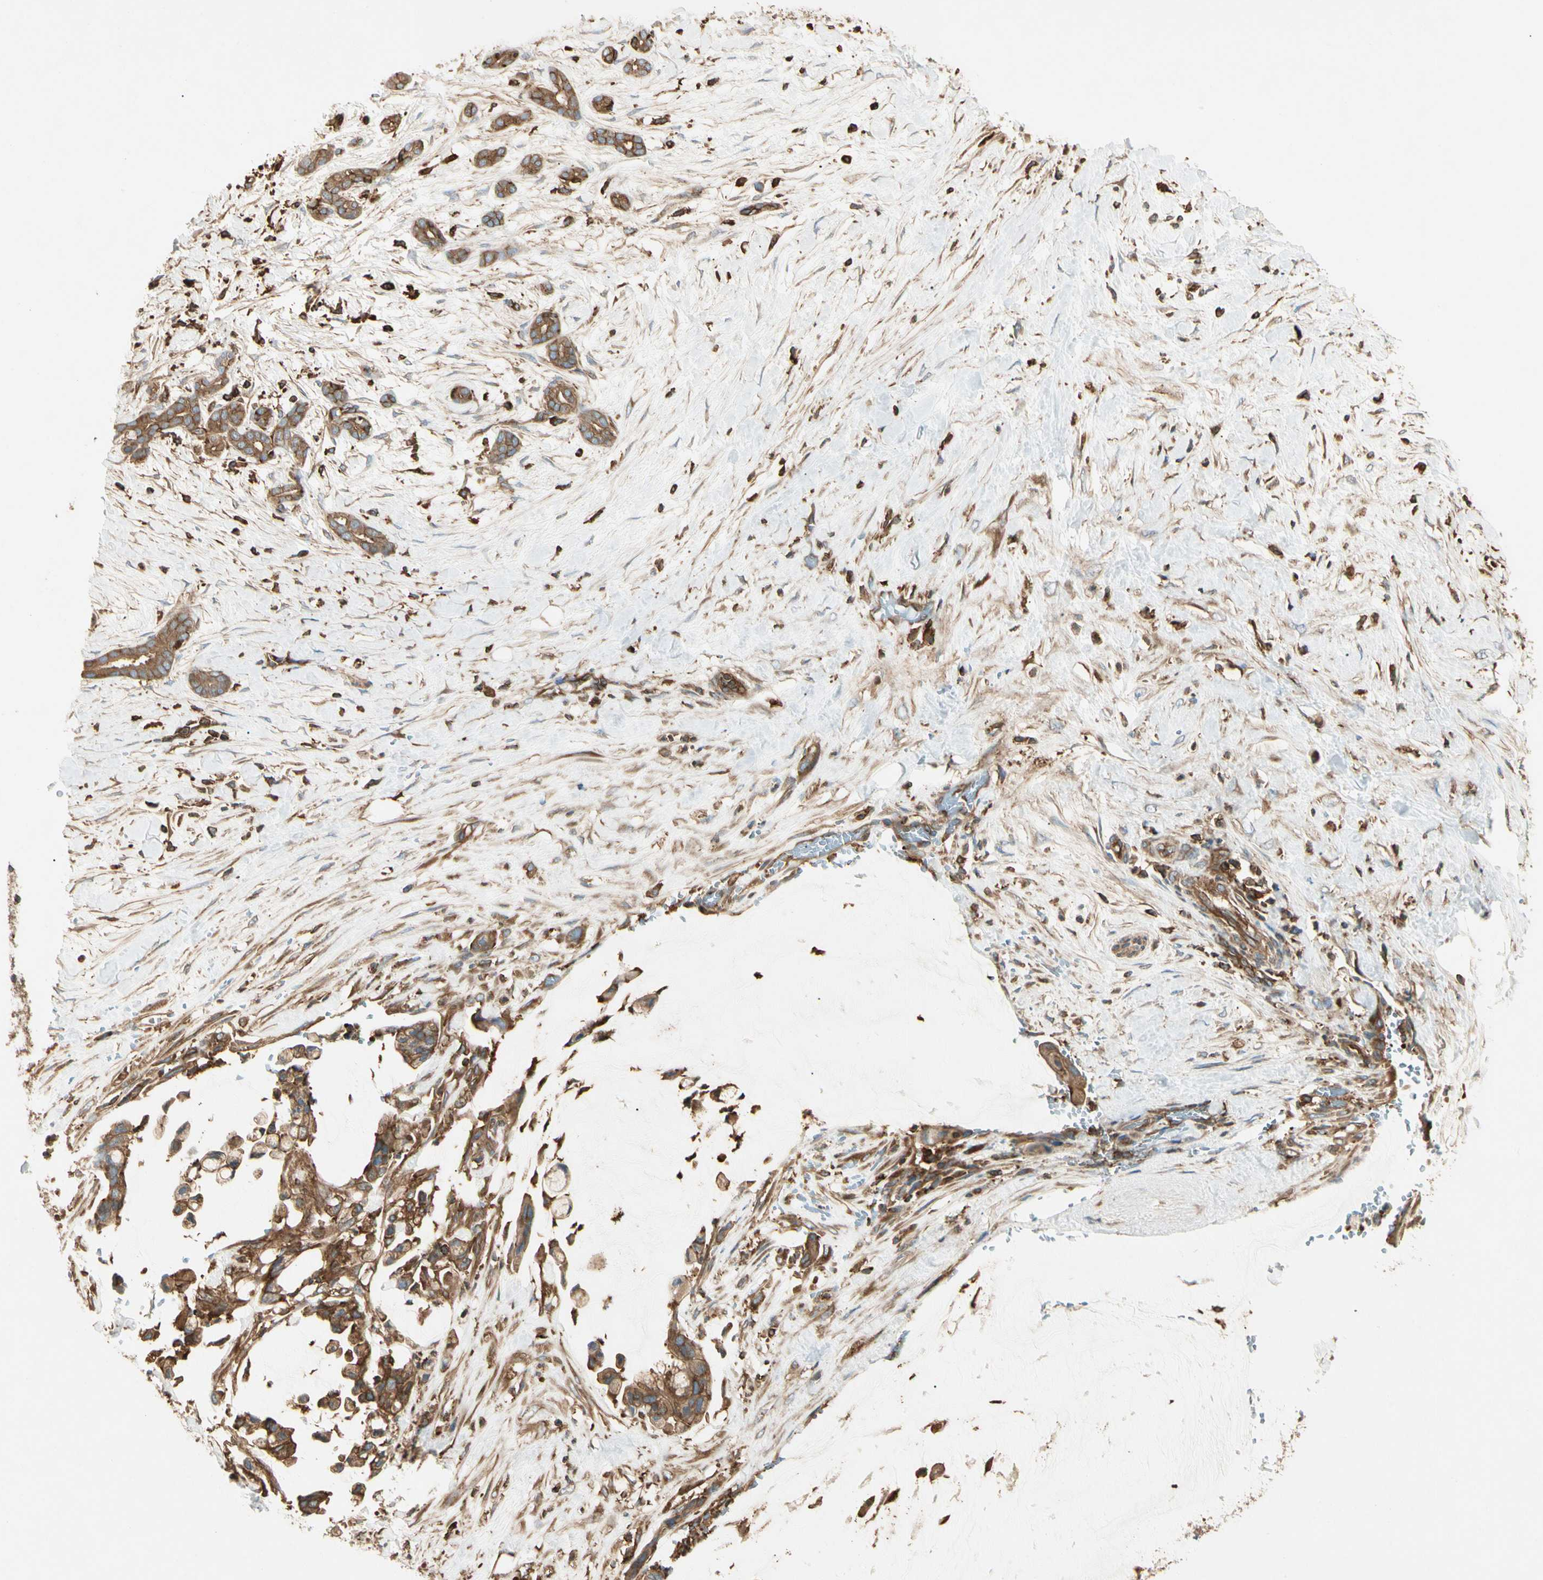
{"staining": {"intensity": "strong", "quantity": ">75%", "location": "cytoplasmic/membranous"}, "tissue": "pancreatic cancer", "cell_type": "Tumor cells", "image_type": "cancer", "snomed": [{"axis": "morphology", "description": "Adenocarcinoma, NOS"}, {"axis": "topography", "description": "Pancreas"}], "caption": "Immunohistochemical staining of adenocarcinoma (pancreatic) exhibits high levels of strong cytoplasmic/membranous staining in about >75% of tumor cells. (Stains: DAB in brown, nuclei in blue, Microscopy: brightfield microscopy at high magnification).", "gene": "ARPC2", "patient": {"sex": "male", "age": 41}}